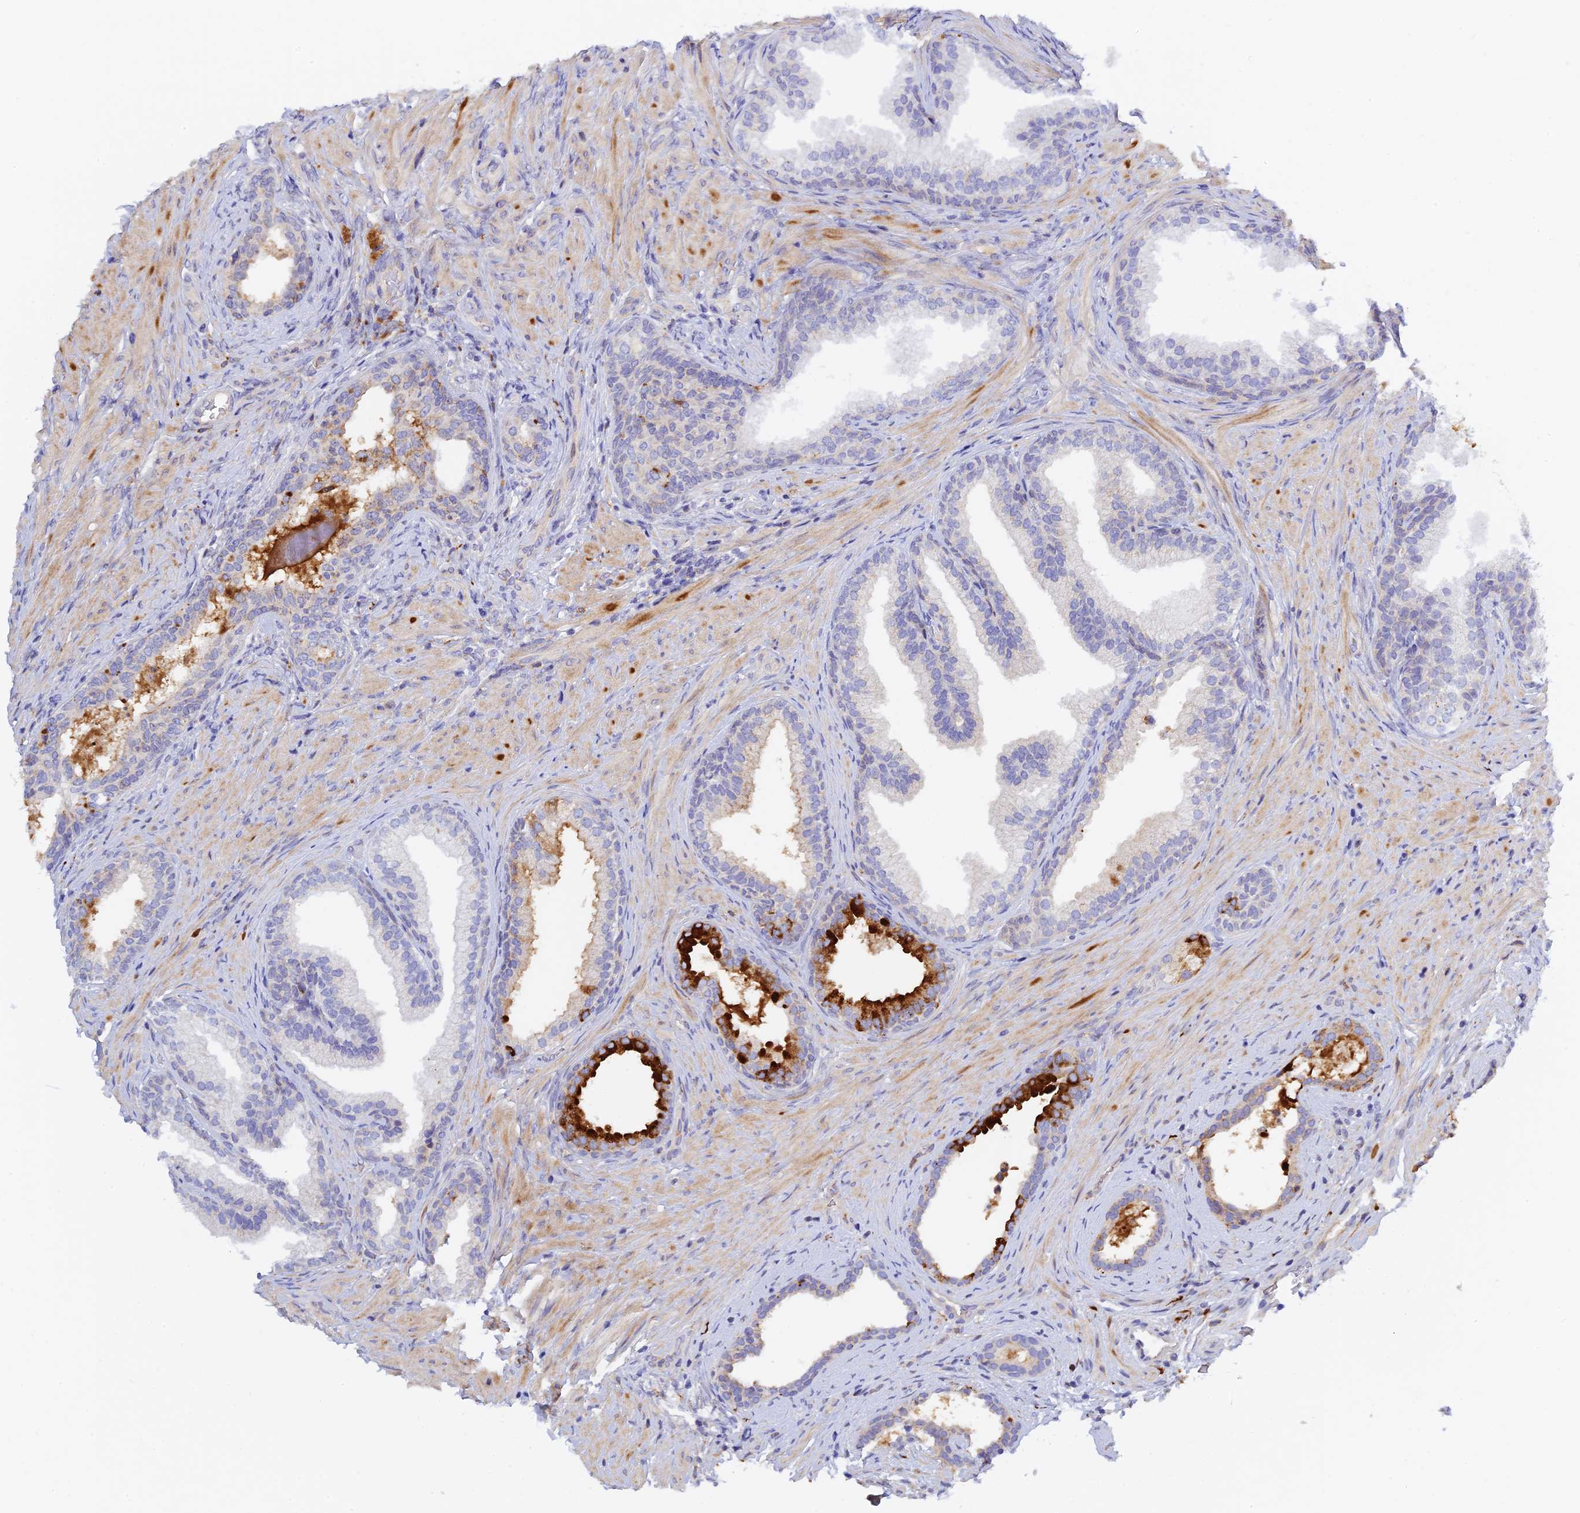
{"staining": {"intensity": "strong", "quantity": "<25%", "location": "cytoplasmic/membranous"}, "tissue": "prostate", "cell_type": "Glandular cells", "image_type": "normal", "snomed": [{"axis": "morphology", "description": "Normal tissue, NOS"}, {"axis": "topography", "description": "Prostate"}], "caption": "Immunohistochemistry (IHC) image of unremarkable prostate: prostate stained using immunohistochemistry (IHC) shows medium levels of strong protein expression localized specifically in the cytoplasmic/membranous of glandular cells, appearing as a cytoplasmic/membranous brown color.", "gene": "RPGRIP1L", "patient": {"sex": "male", "age": 76}}